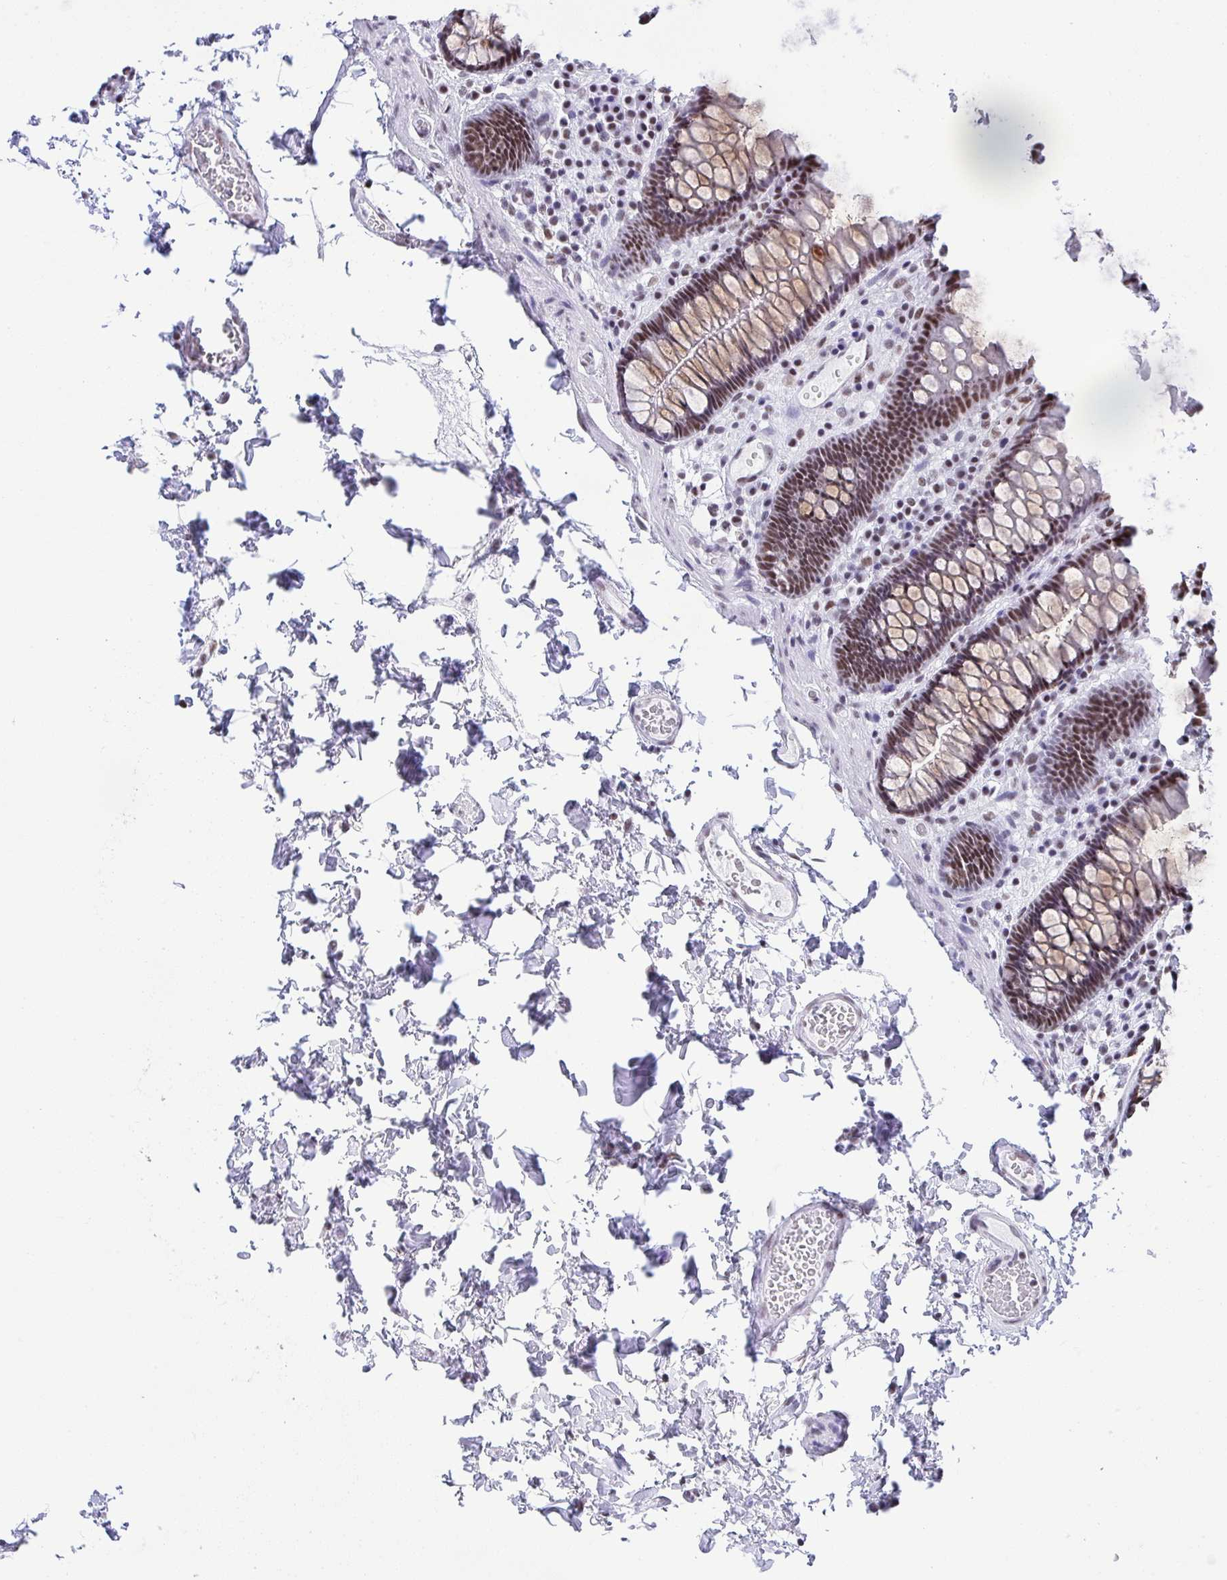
{"staining": {"intensity": "negative", "quantity": "none", "location": "none"}, "tissue": "colon", "cell_type": "Endothelial cells", "image_type": "normal", "snomed": [{"axis": "morphology", "description": "Normal tissue, NOS"}, {"axis": "topography", "description": "Colon"}, {"axis": "topography", "description": "Peripheral nerve tissue"}], "caption": "This is an IHC photomicrograph of benign human colon. There is no positivity in endothelial cells.", "gene": "DDX52", "patient": {"sex": "male", "age": 84}}